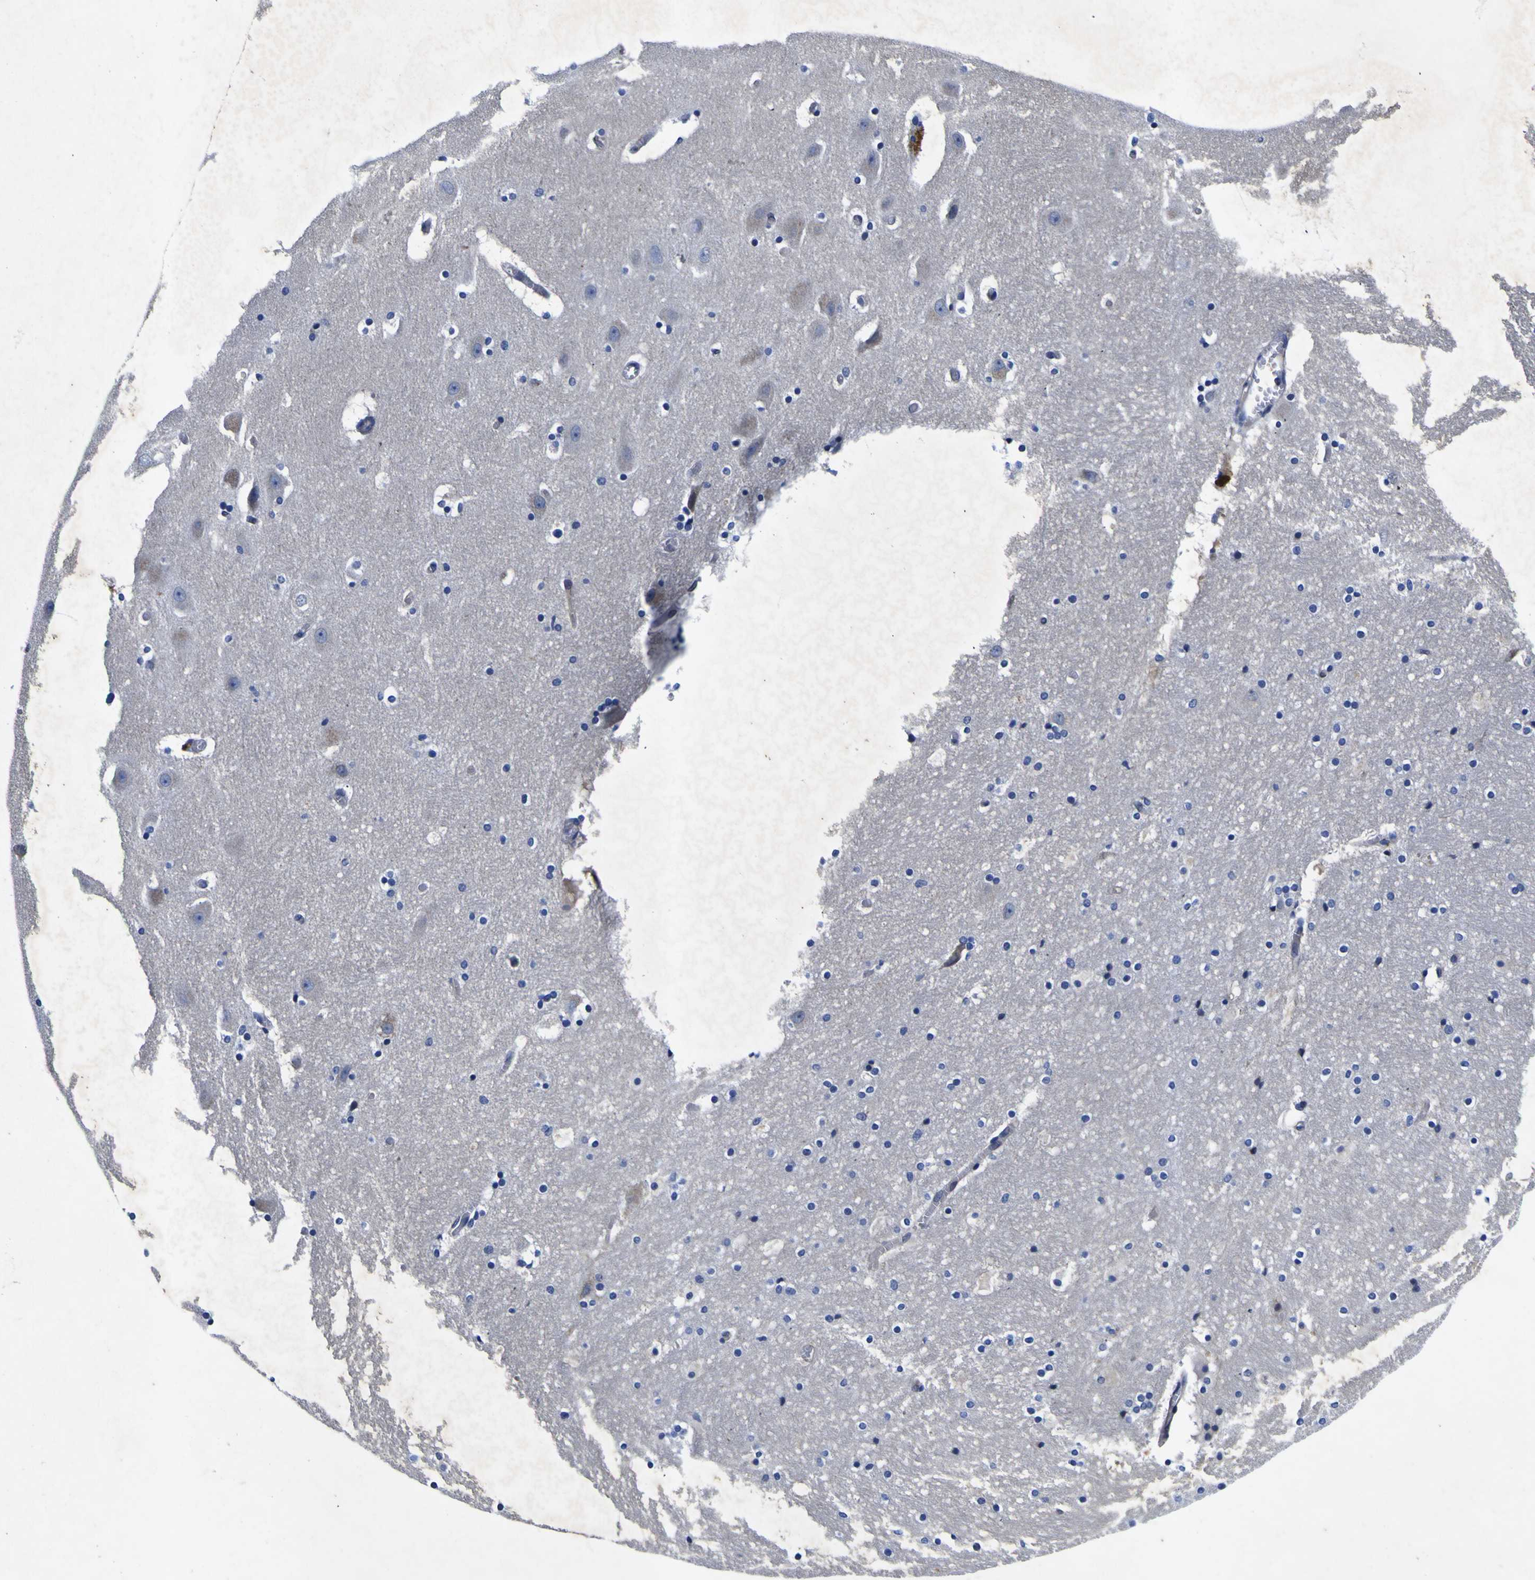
{"staining": {"intensity": "negative", "quantity": "none", "location": "none"}, "tissue": "hippocampus", "cell_type": "Glial cells", "image_type": "normal", "snomed": [{"axis": "morphology", "description": "Normal tissue, NOS"}, {"axis": "topography", "description": "Hippocampus"}], "caption": "The immunohistochemistry photomicrograph has no significant positivity in glial cells of hippocampus. (Immunohistochemistry, brightfield microscopy, high magnification).", "gene": "VASN", "patient": {"sex": "male", "age": 45}}